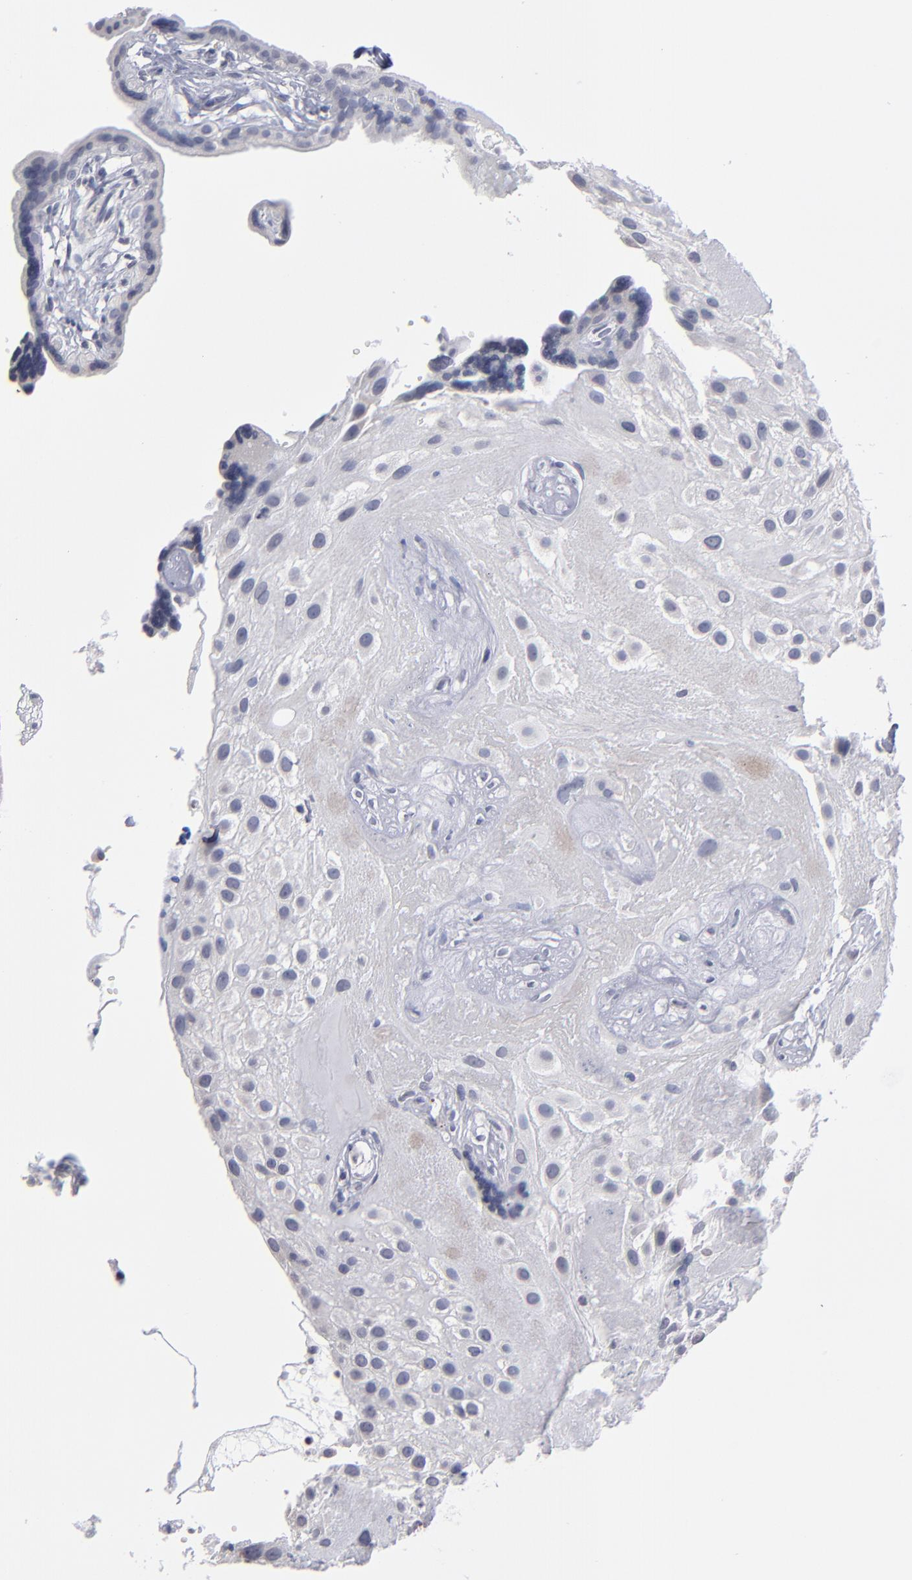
{"staining": {"intensity": "negative", "quantity": "none", "location": "none"}, "tissue": "placenta", "cell_type": "Decidual cells", "image_type": "normal", "snomed": [{"axis": "morphology", "description": "Normal tissue, NOS"}, {"axis": "topography", "description": "Placenta"}], "caption": "An IHC photomicrograph of normal placenta is shown. There is no staining in decidual cells of placenta.", "gene": "RPH3A", "patient": {"sex": "female", "age": 32}}